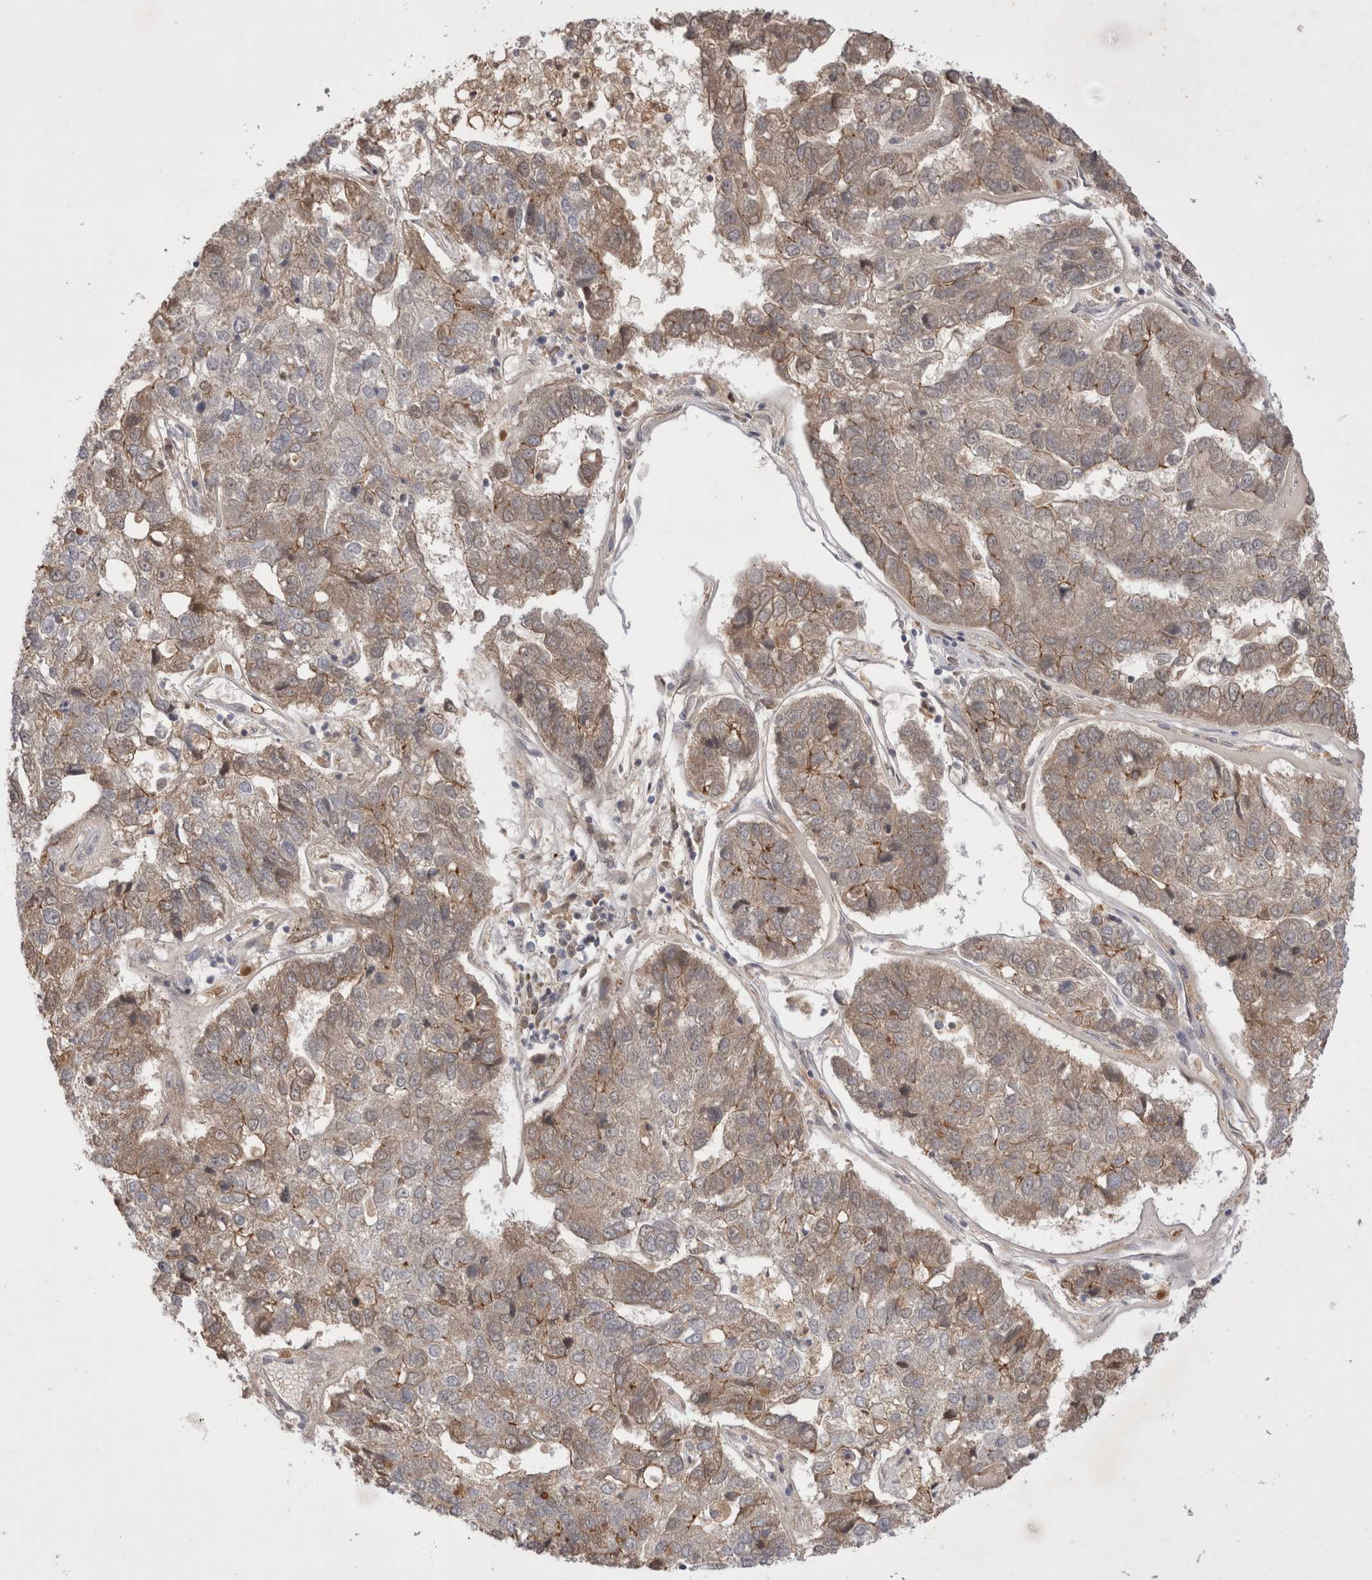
{"staining": {"intensity": "weak", "quantity": "25%-75%", "location": "cytoplasmic/membranous"}, "tissue": "pancreatic cancer", "cell_type": "Tumor cells", "image_type": "cancer", "snomed": [{"axis": "morphology", "description": "Adenocarcinoma, NOS"}, {"axis": "topography", "description": "Pancreas"}], "caption": "IHC histopathology image of pancreatic adenocarcinoma stained for a protein (brown), which demonstrates low levels of weak cytoplasmic/membranous staining in about 25%-75% of tumor cells.", "gene": "PLEKHM1", "patient": {"sex": "female", "age": 61}}